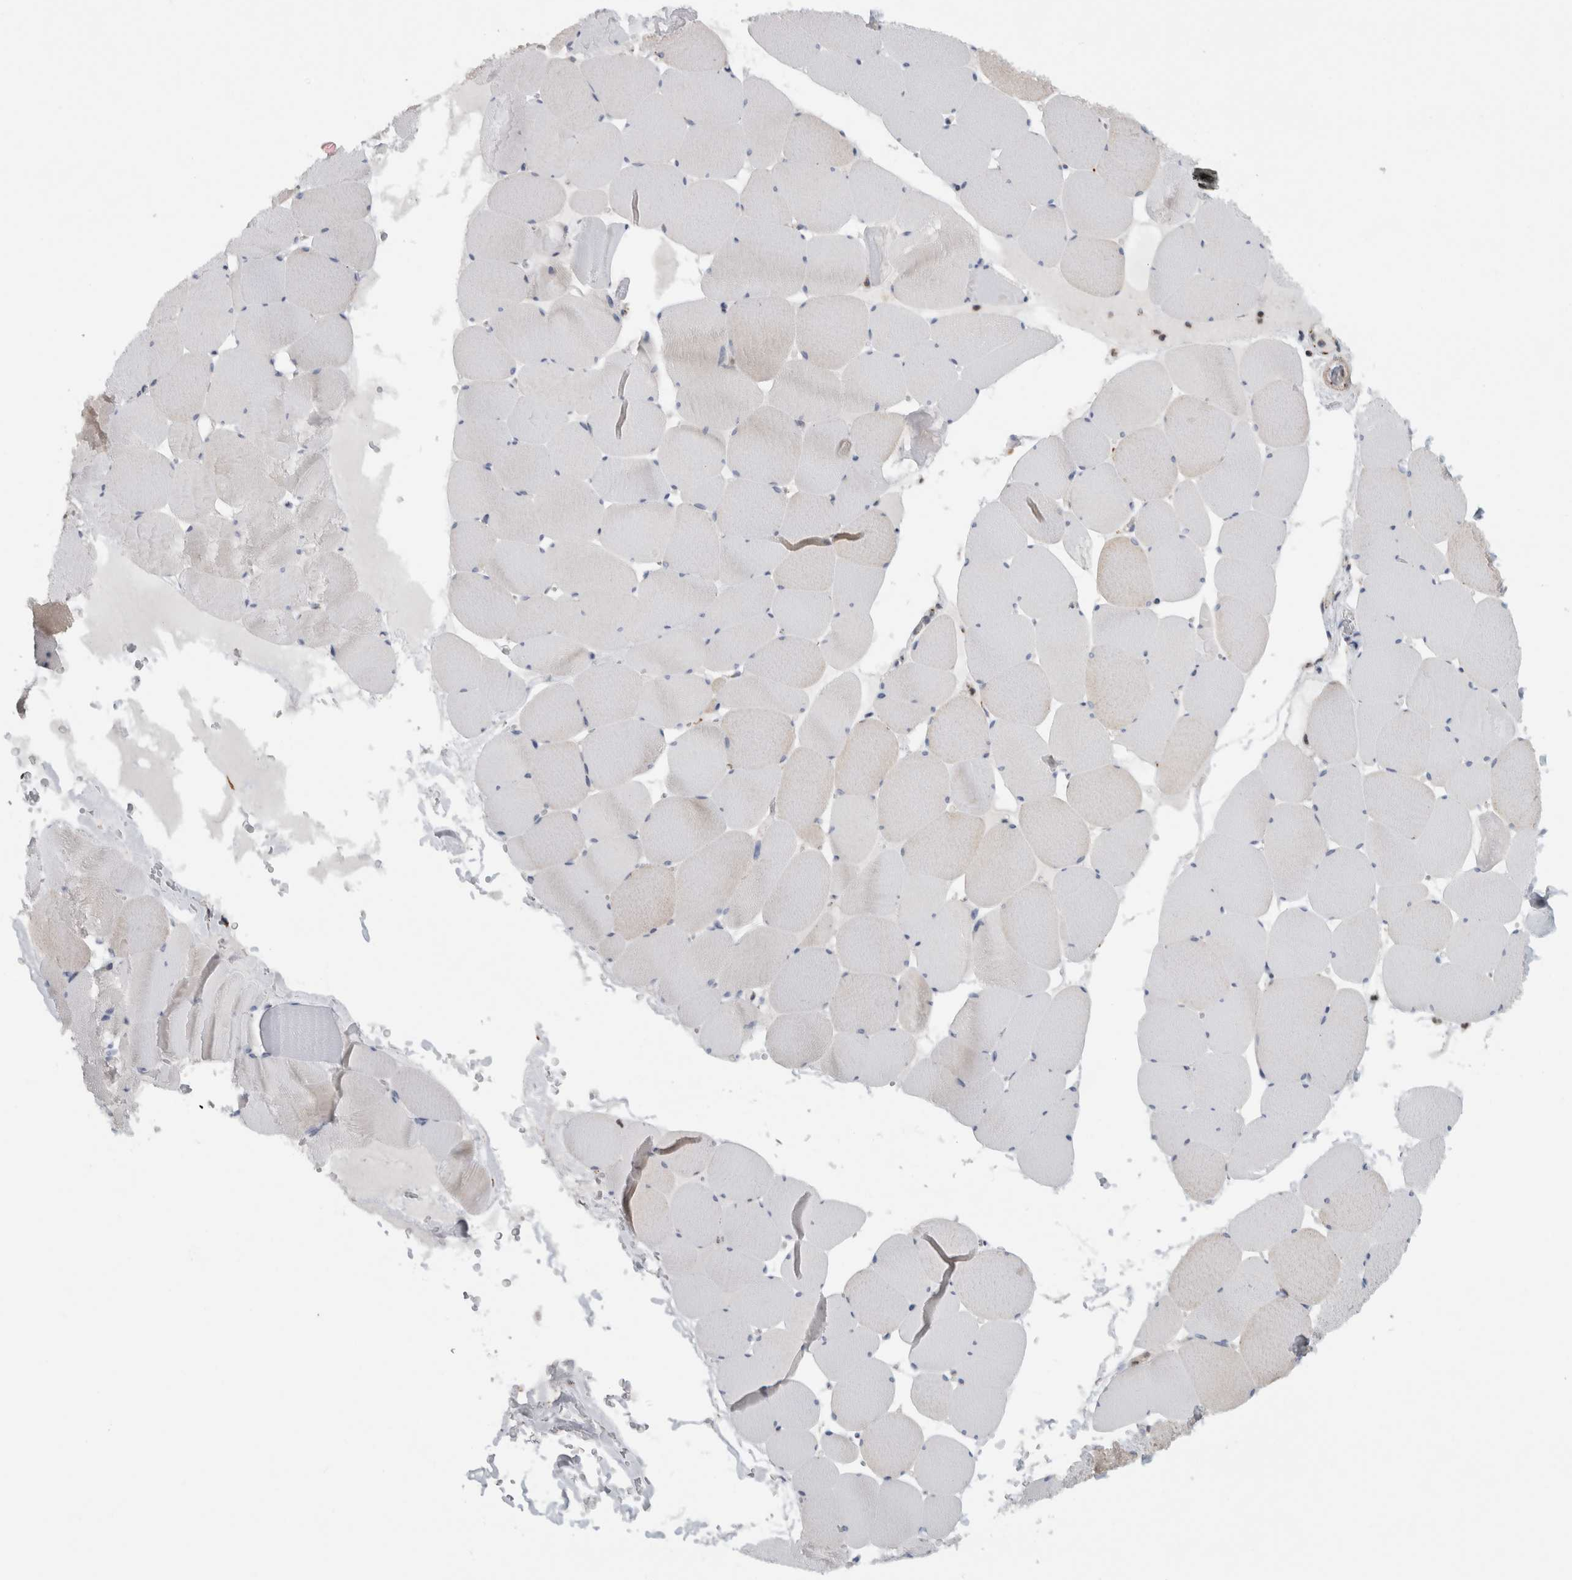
{"staining": {"intensity": "weak", "quantity": "25%-75%", "location": "cytoplasmic/membranous"}, "tissue": "skeletal muscle", "cell_type": "Myocytes", "image_type": "normal", "snomed": [{"axis": "morphology", "description": "Normal tissue, NOS"}, {"axis": "topography", "description": "Skeletal muscle"}], "caption": "A brown stain highlights weak cytoplasmic/membranous expression of a protein in myocytes of normal human skeletal muscle. (Stains: DAB (3,3'-diaminobenzidine) in brown, nuclei in blue, Microscopy: brightfield microscopy at high magnification).", "gene": "RAB18", "patient": {"sex": "male", "age": 62}}